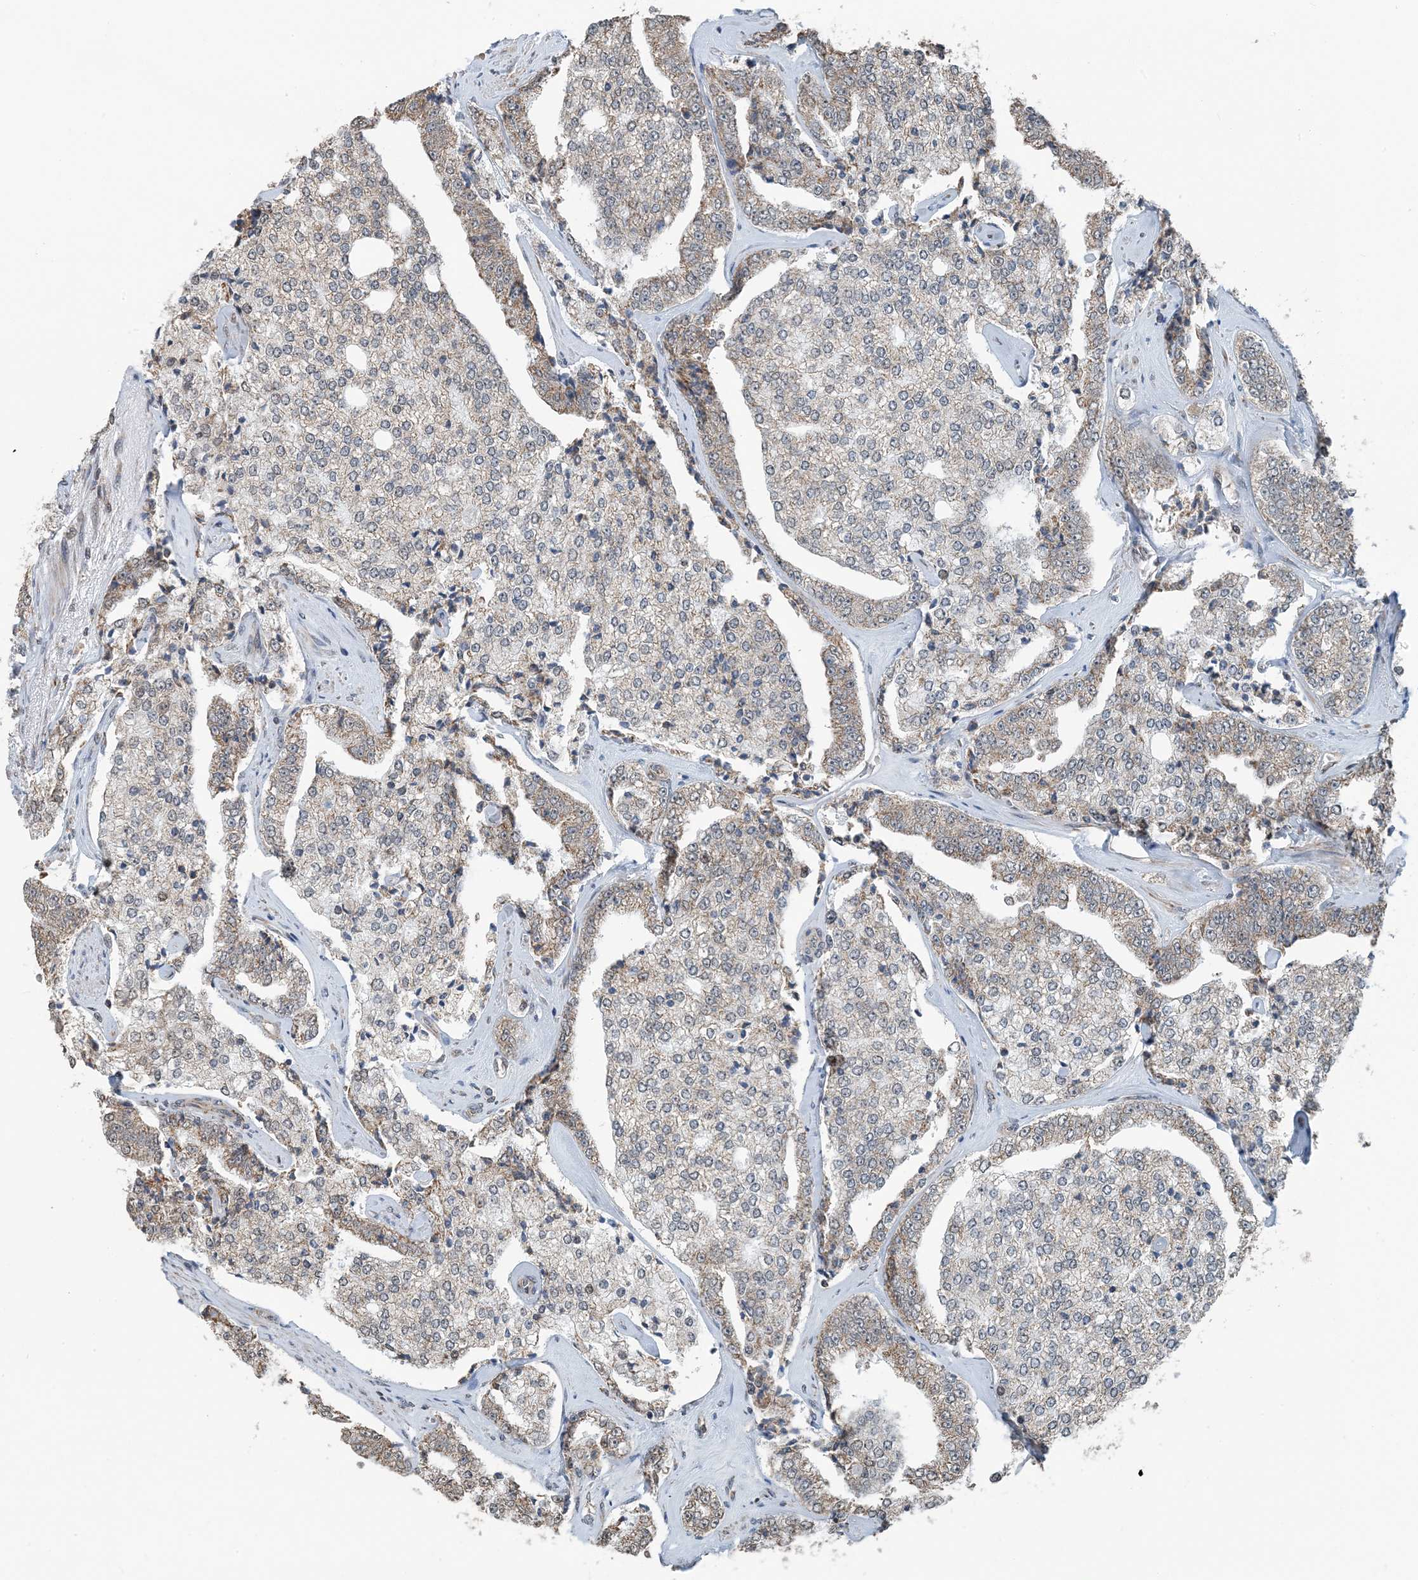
{"staining": {"intensity": "moderate", "quantity": "25%-75%", "location": "cytoplasmic/membranous"}, "tissue": "prostate cancer", "cell_type": "Tumor cells", "image_type": "cancer", "snomed": [{"axis": "morphology", "description": "Adenocarcinoma, High grade"}, {"axis": "topography", "description": "Prostate"}], "caption": "DAB immunohistochemical staining of human adenocarcinoma (high-grade) (prostate) exhibits moderate cytoplasmic/membranous protein positivity in approximately 25%-75% of tumor cells.", "gene": "PILRB", "patient": {"sex": "male", "age": 71}}